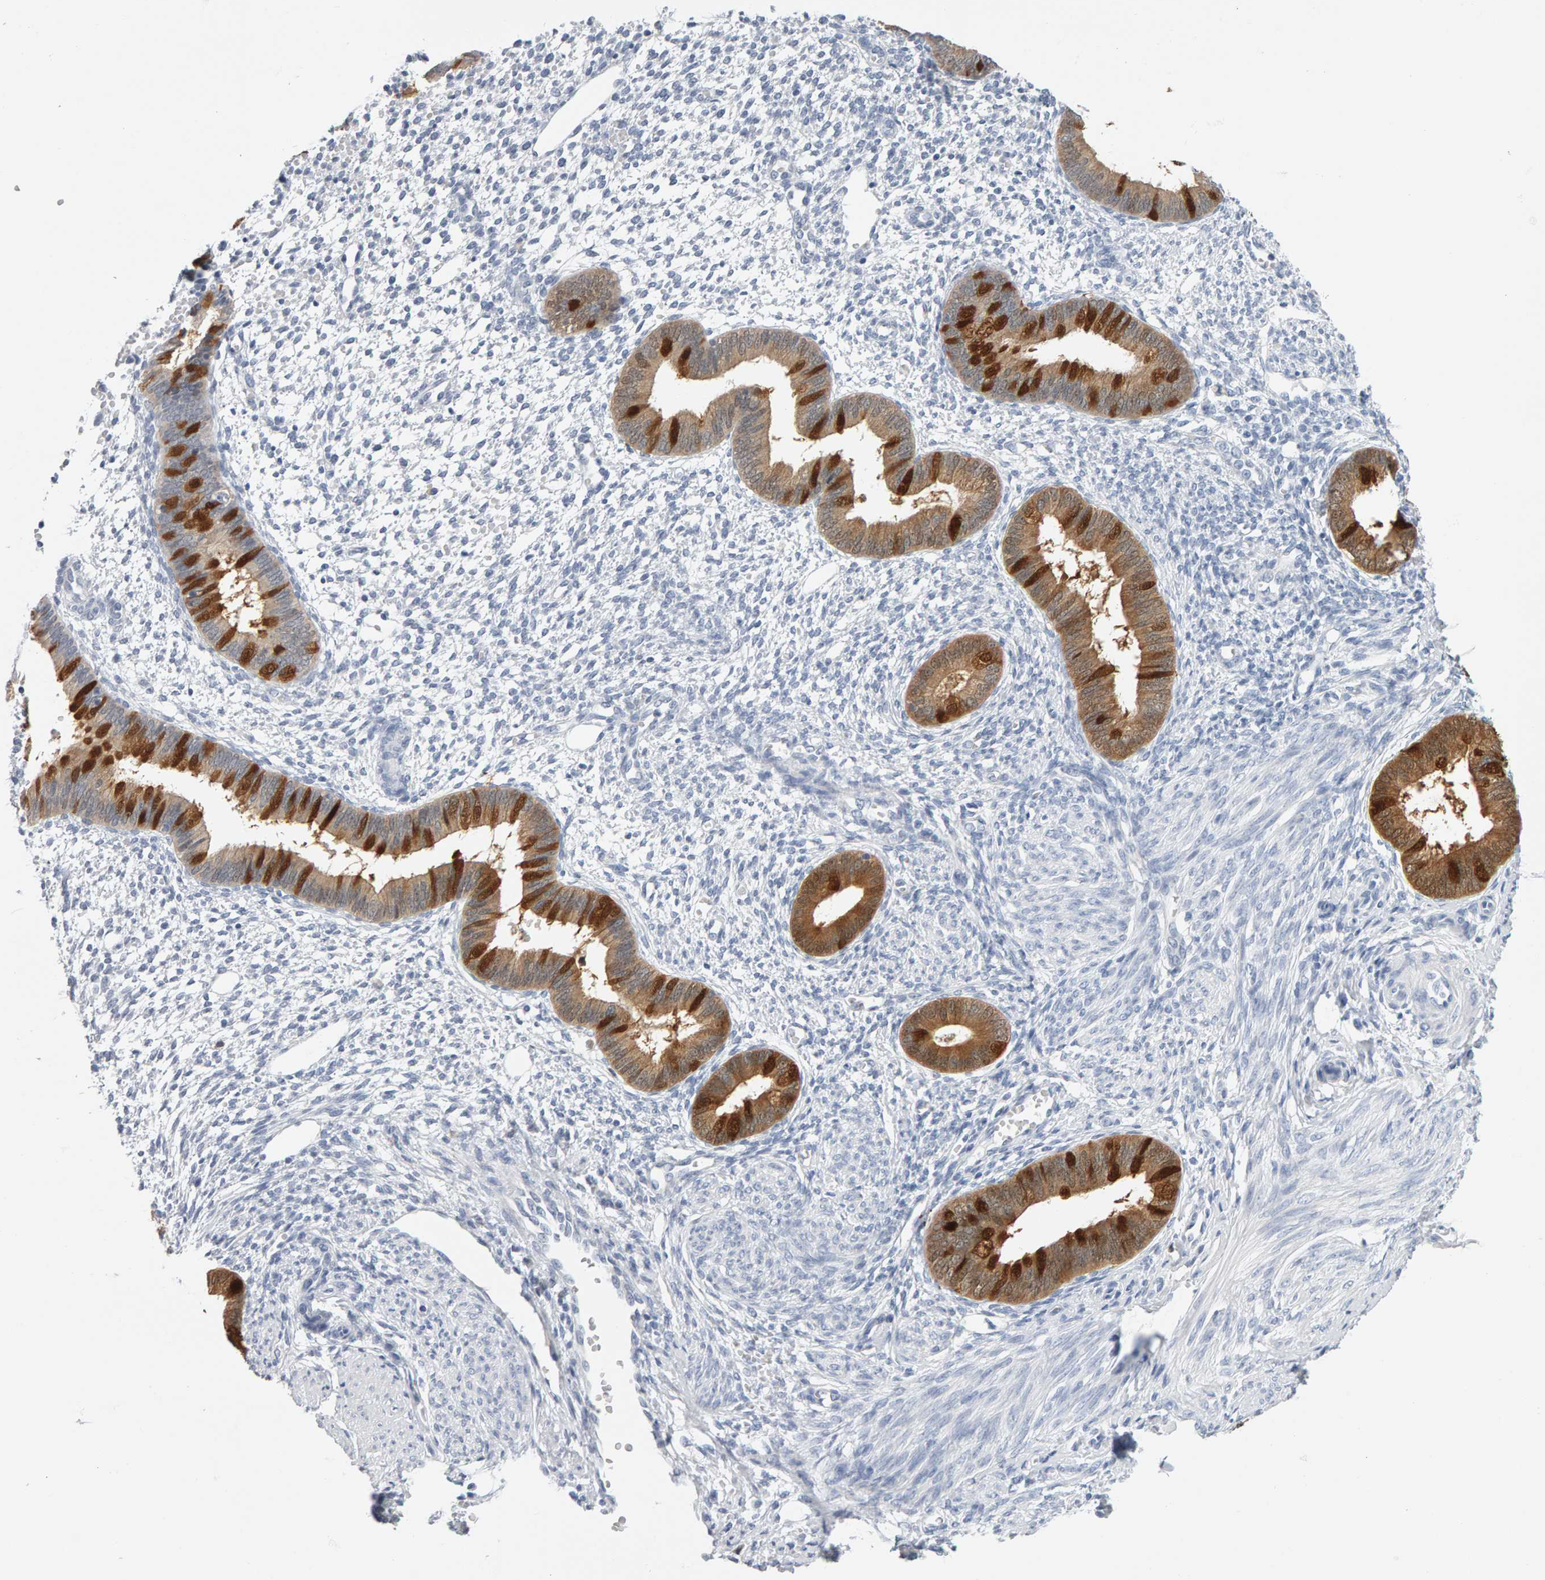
{"staining": {"intensity": "negative", "quantity": "none", "location": "none"}, "tissue": "endometrium", "cell_type": "Cells in endometrial stroma", "image_type": "normal", "snomed": [{"axis": "morphology", "description": "Normal tissue, NOS"}, {"axis": "topography", "description": "Endometrium"}], "caption": "DAB immunohistochemical staining of normal endometrium reveals no significant expression in cells in endometrial stroma.", "gene": "CTH", "patient": {"sex": "female", "age": 46}}